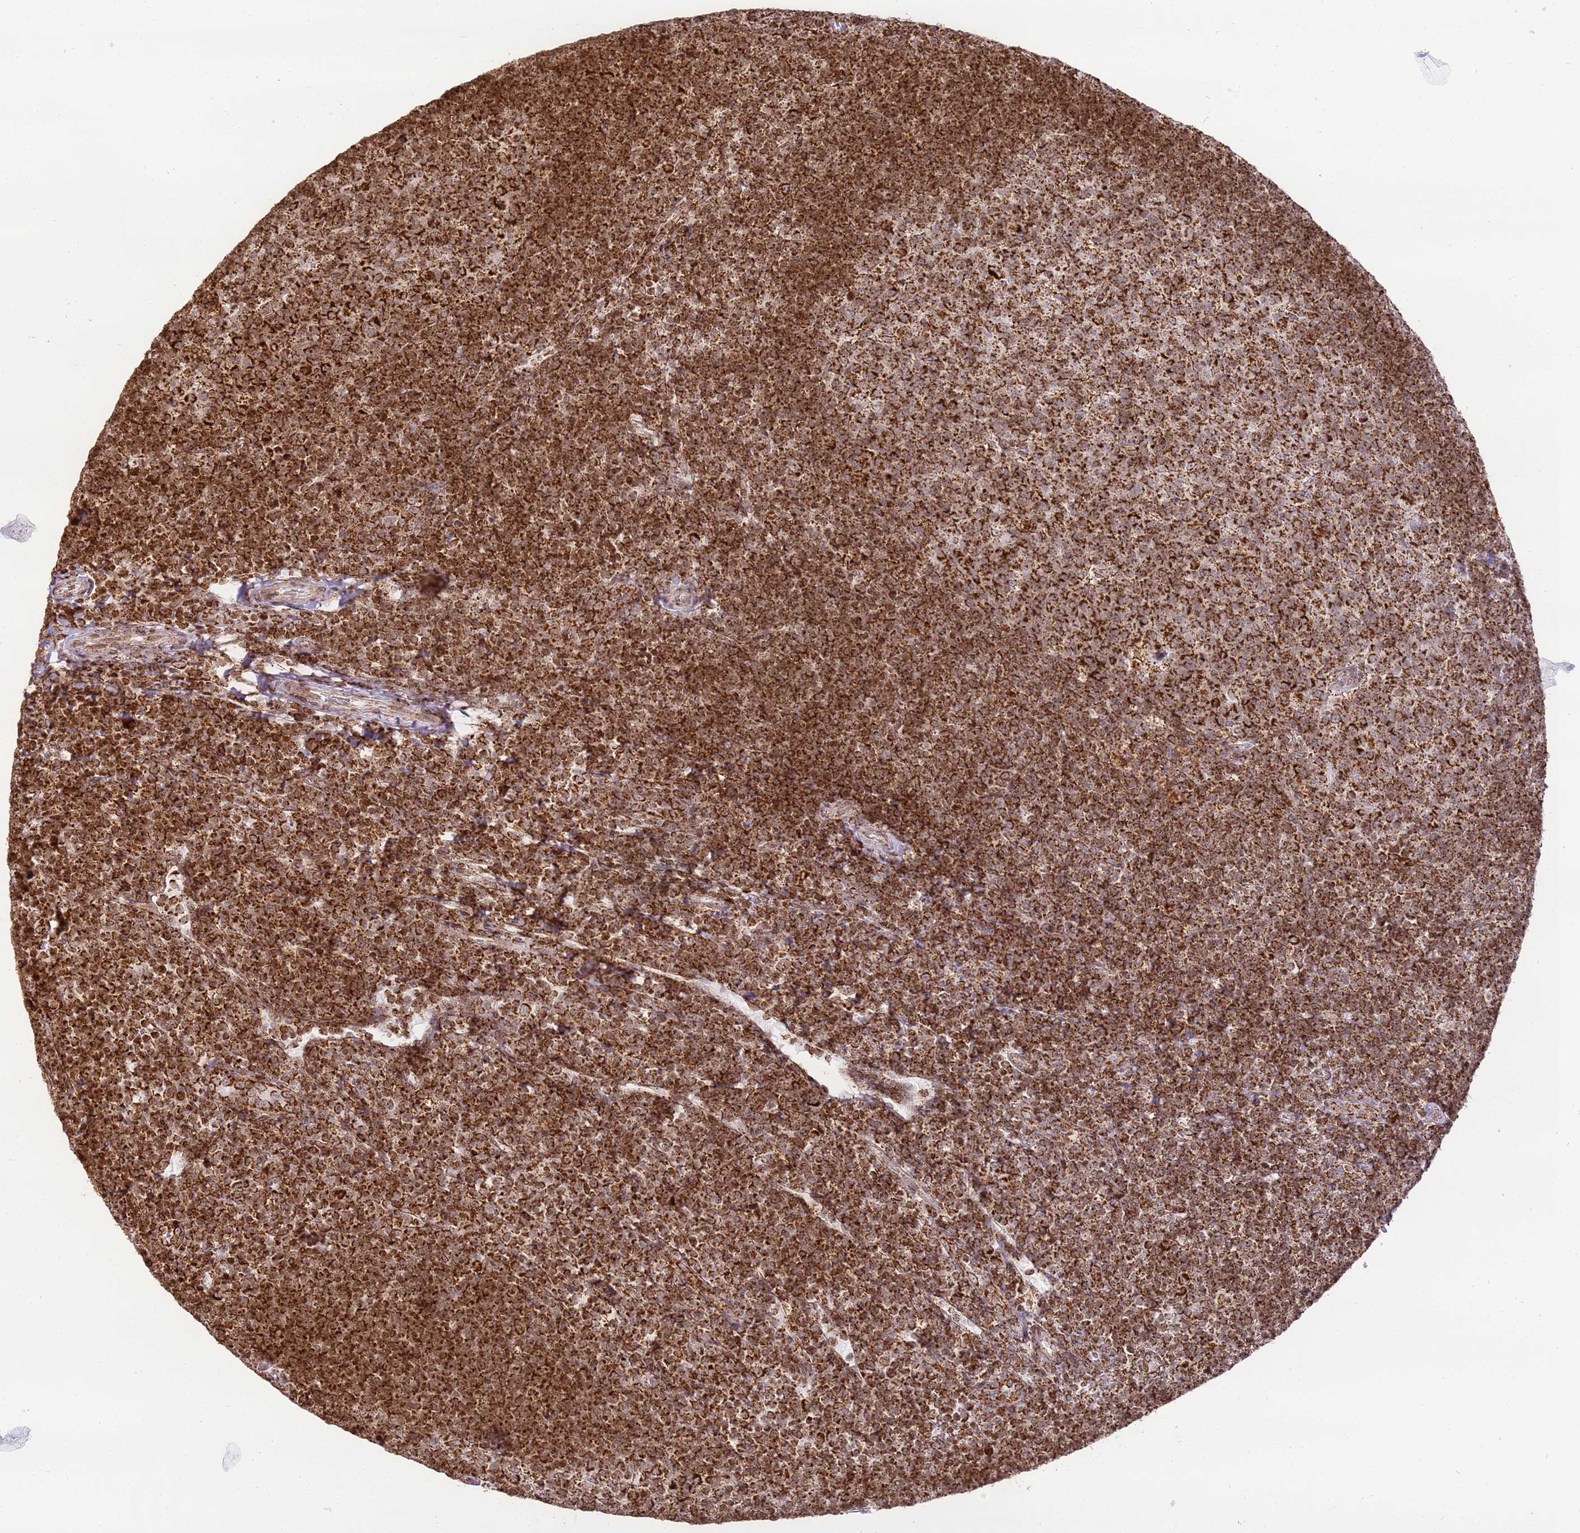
{"staining": {"intensity": "strong", "quantity": ">75%", "location": "cytoplasmic/membranous"}, "tissue": "tonsil", "cell_type": "Germinal center cells", "image_type": "normal", "snomed": [{"axis": "morphology", "description": "Normal tissue, NOS"}, {"axis": "topography", "description": "Tonsil"}], "caption": "Germinal center cells display high levels of strong cytoplasmic/membranous positivity in approximately >75% of cells in normal human tonsil. The staining was performed using DAB (3,3'-diaminobenzidine), with brown indicating positive protein expression. Nuclei are stained blue with hematoxylin.", "gene": "HSPE1", "patient": {"sex": "female", "age": 10}}